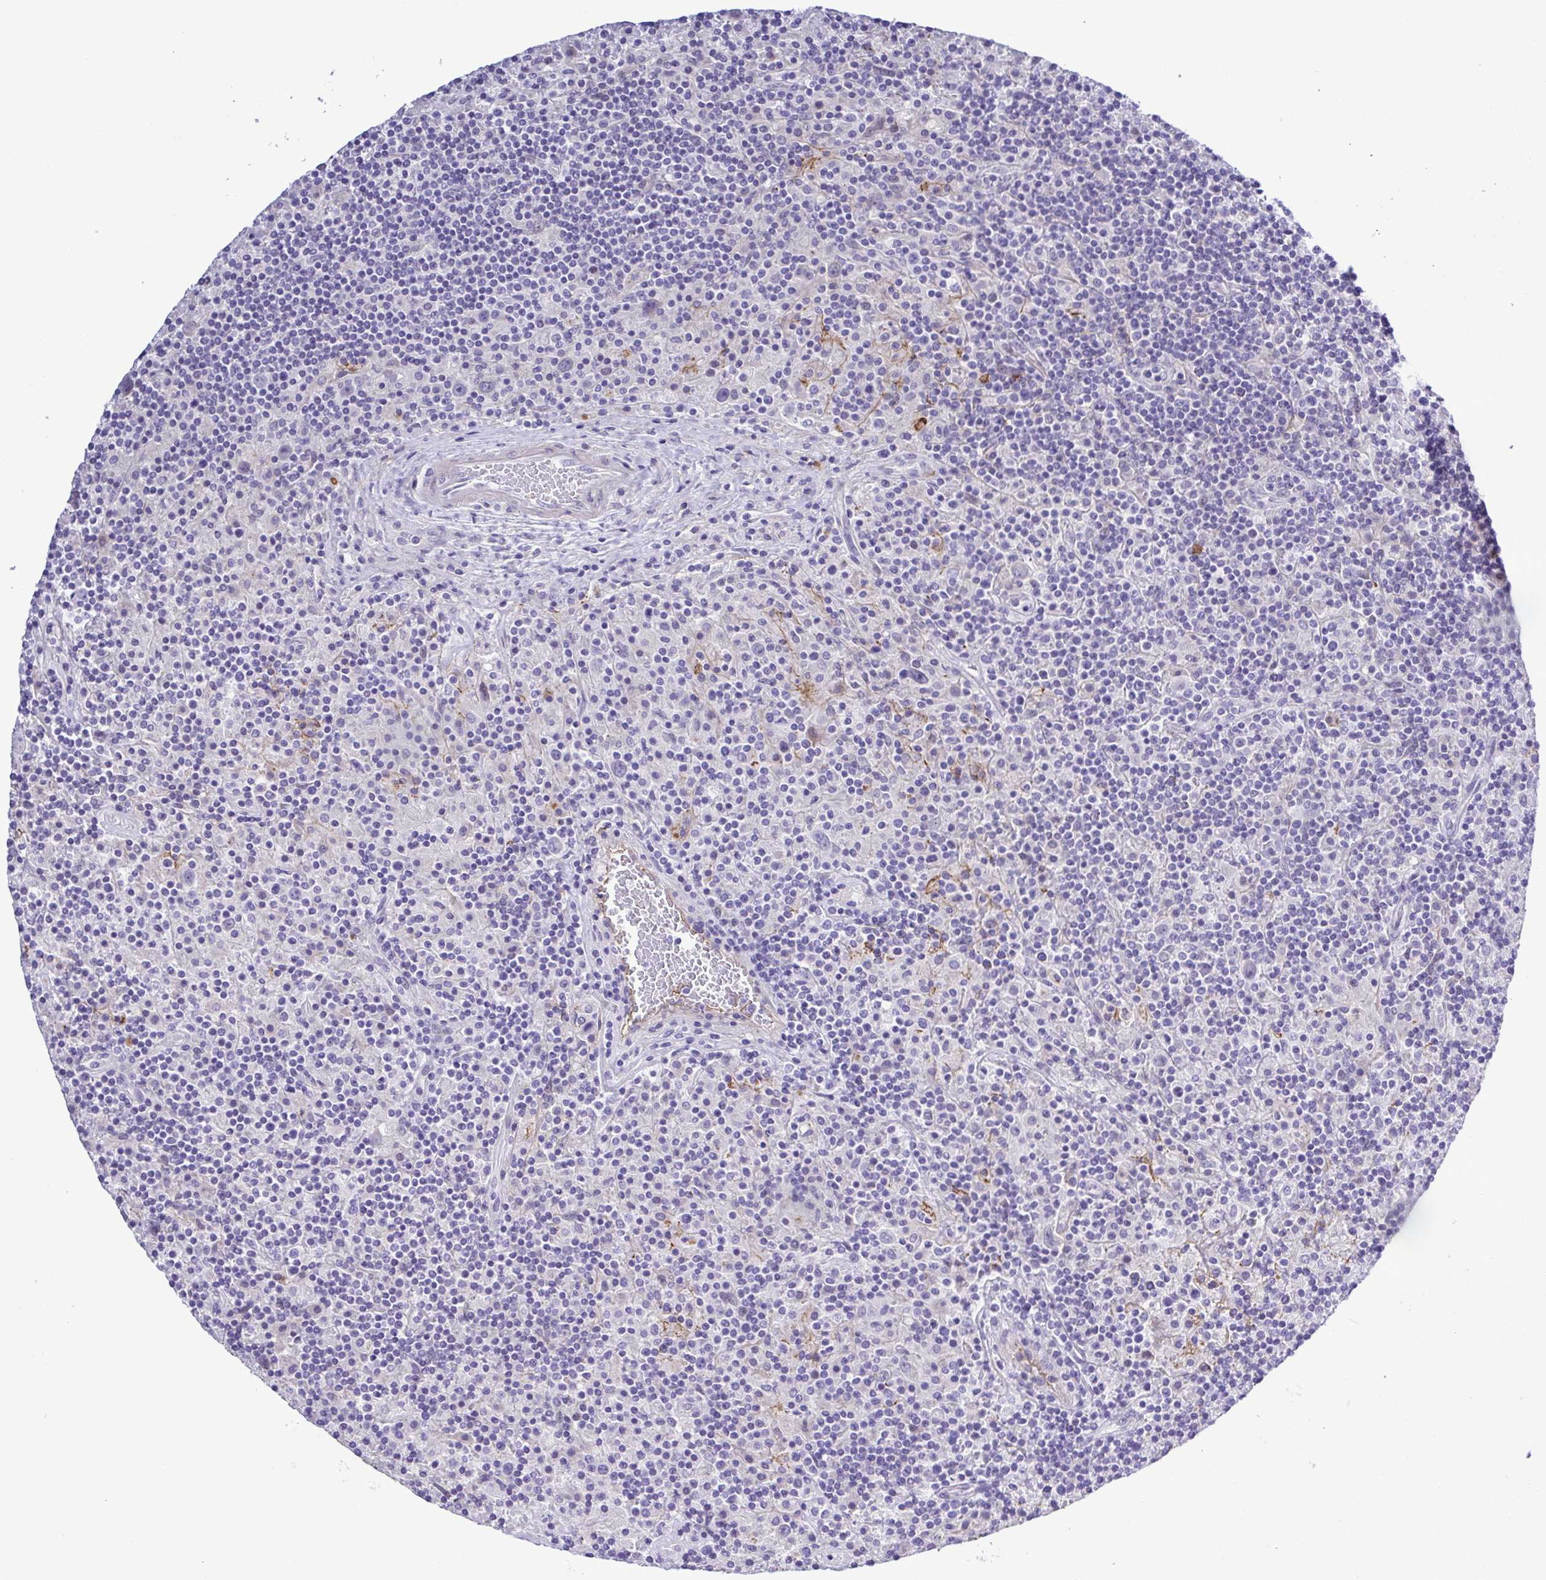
{"staining": {"intensity": "negative", "quantity": "none", "location": "none"}, "tissue": "lymphoma", "cell_type": "Tumor cells", "image_type": "cancer", "snomed": [{"axis": "morphology", "description": "Hodgkin's disease, NOS"}, {"axis": "topography", "description": "Lymph node"}], "caption": "Tumor cells are negative for protein expression in human Hodgkin's disease.", "gene": "GABBR2", "patient": {"sex": "male", "age": 70}}